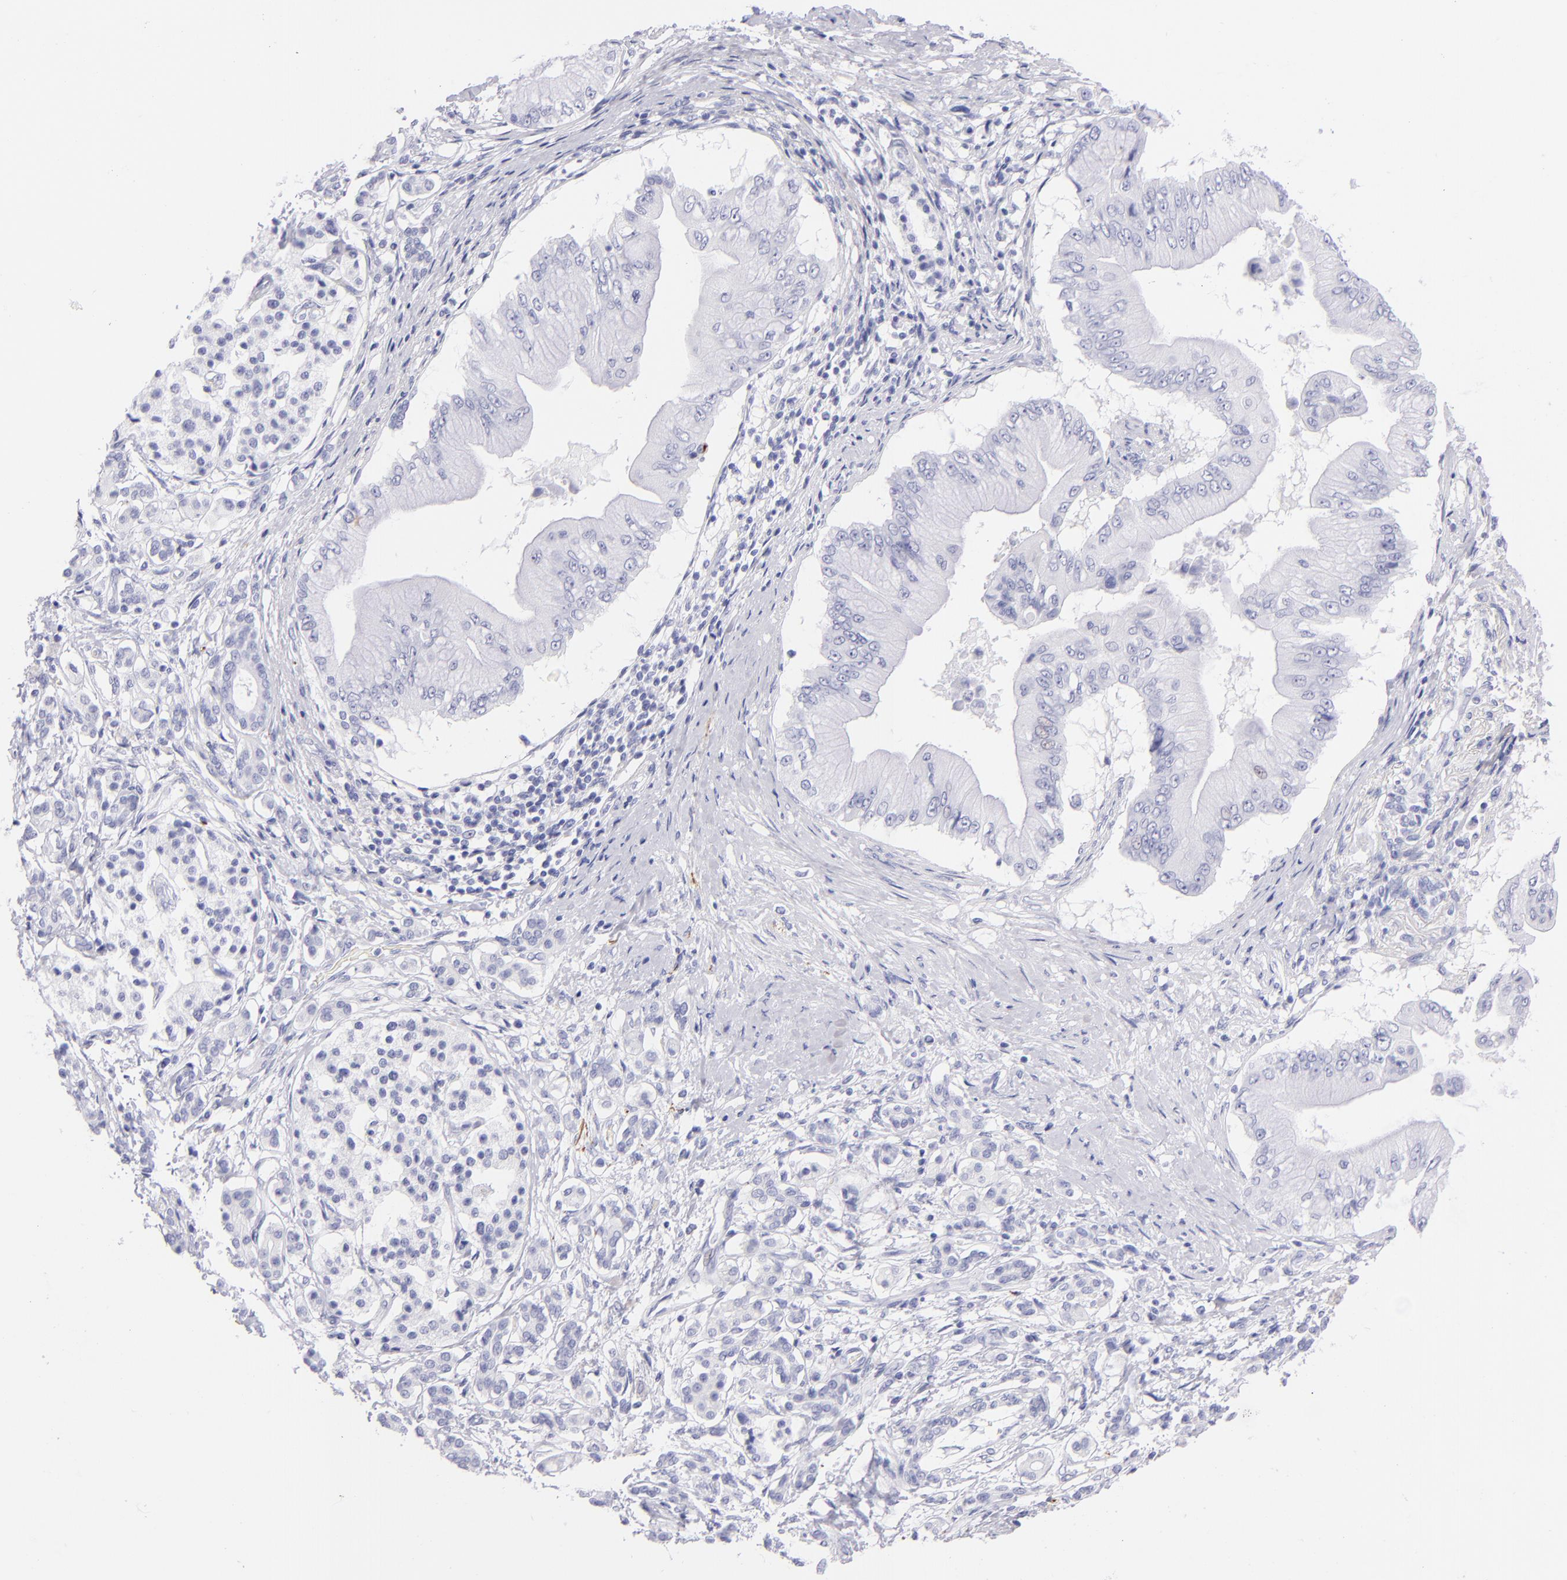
{"staining": {"intensity": "negative", "quantity": "none", "location": "none"}, "tissue": "pancreatic cancer", "cell_type": "Tumor cells", "image_type": "cancer", "snomed": [{"axis": "morphology", "description": "Adenocarcinoma, NOS"}, {"axis": "topography", "description": "Pancreas"}], "caption": "Immunohistochemistry (IHC) of human pancreatic cancer exhibits no staining in tumor cells. (DAB (3,3'-diaminobenzidine) immunohistochemistry with hematoxylin counter stain).", "gene": "PRPH", "patient": {"sex": "male", "age": 62}}